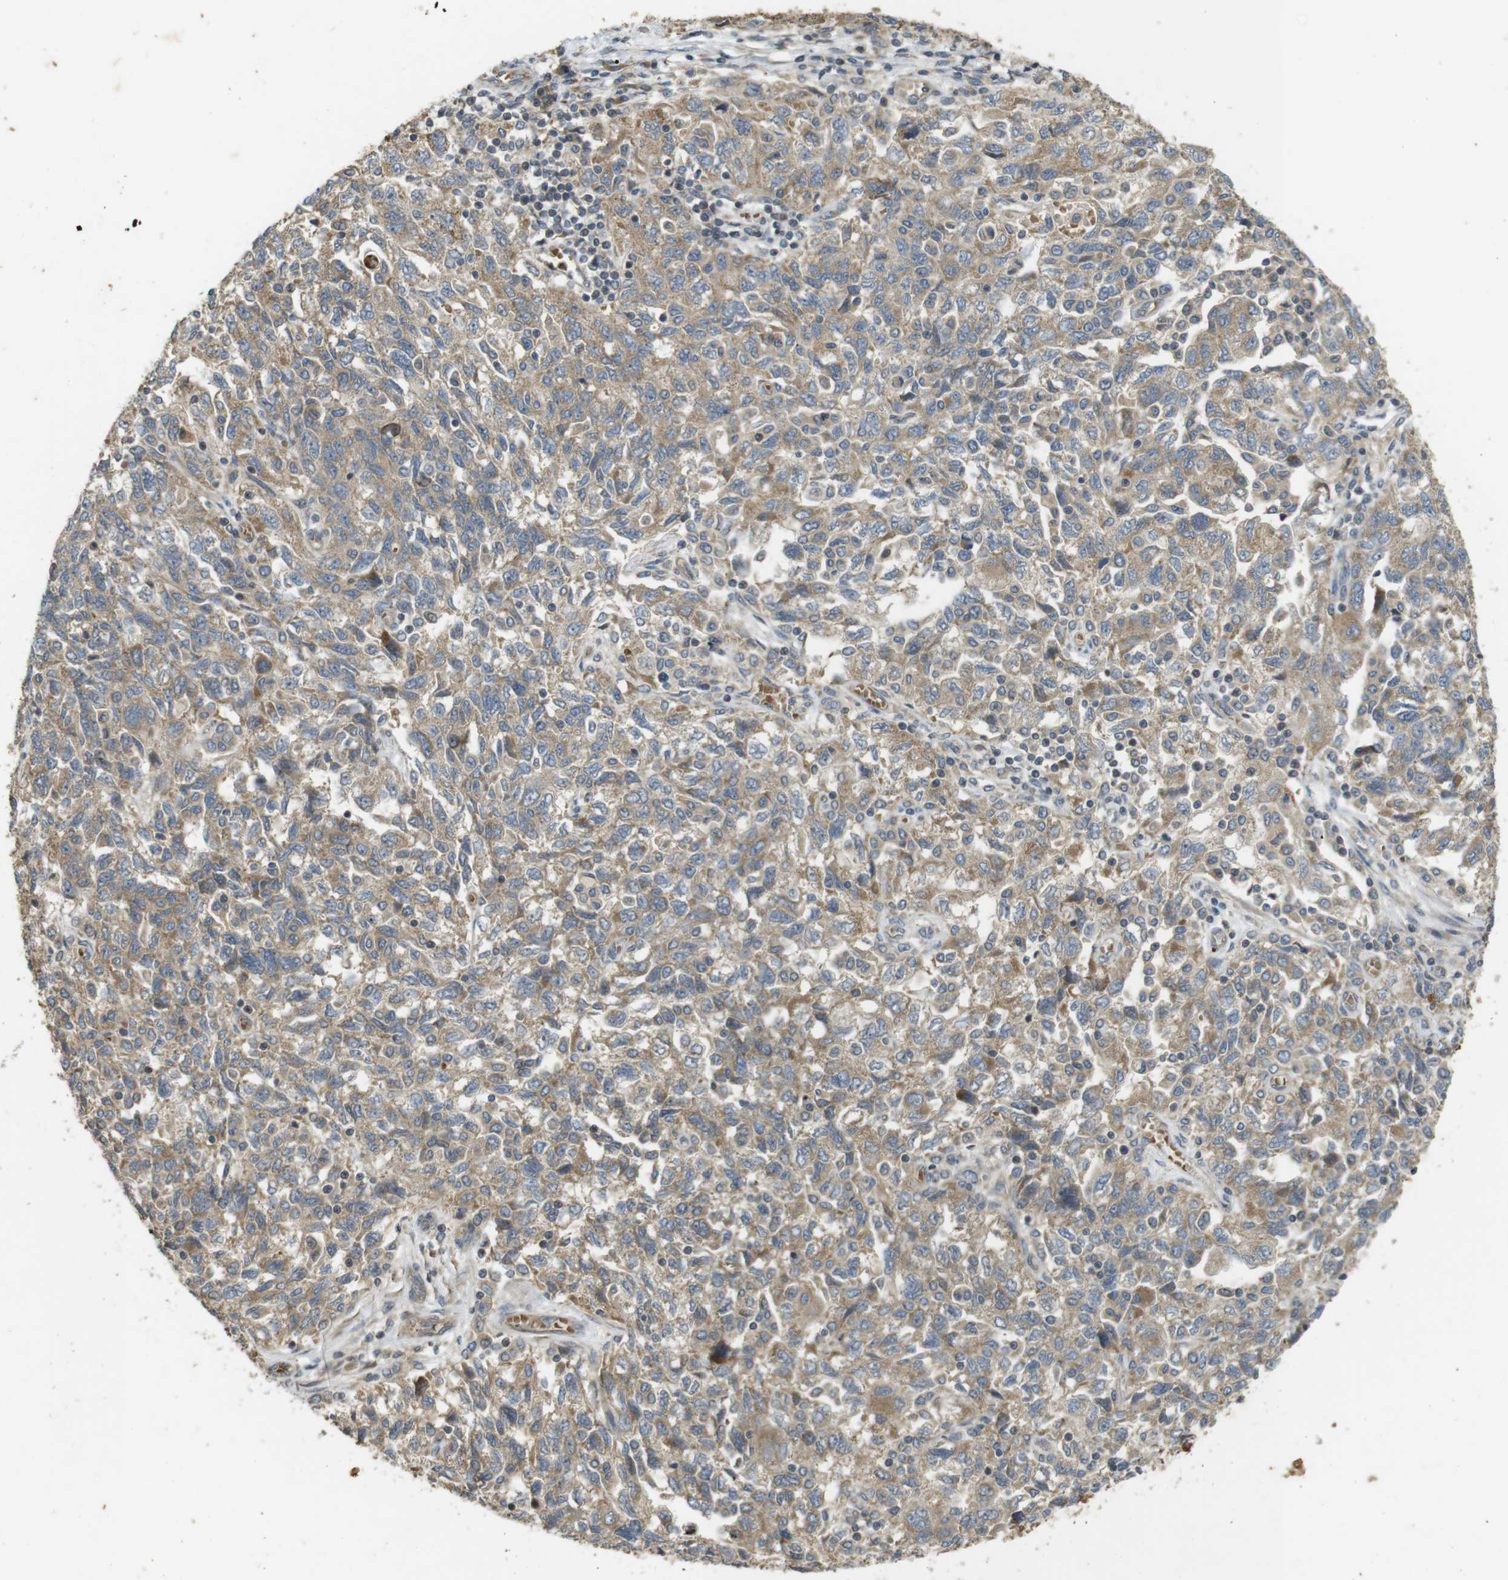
{"staining": {"intensity": "moderate", "quantity": ">75%", "location": "cytoplasmic/membranous"}, "tissue": "ovarian cancer", "cell_type": "Tumor cells", "image_type": "cancer", "snomed": [{"axis": "morphology", "description": "Carcinoma, NOS"}, {"axis": "morphology", "description": "Cystadenocarcinoma, serous, NOS"}, {"axis": "topography", "description": "Ovary"}], "caption": "Tumor cells show medium levels of moderate cytoplasmic/membranous expression in approximately >75% of cells in human carcinoma (ovarian). (brown staining indicates protein expression, while blue staining denotes nuclei).", "gene": "CLTC", "patient": {"sex": "female", "age": 69}}